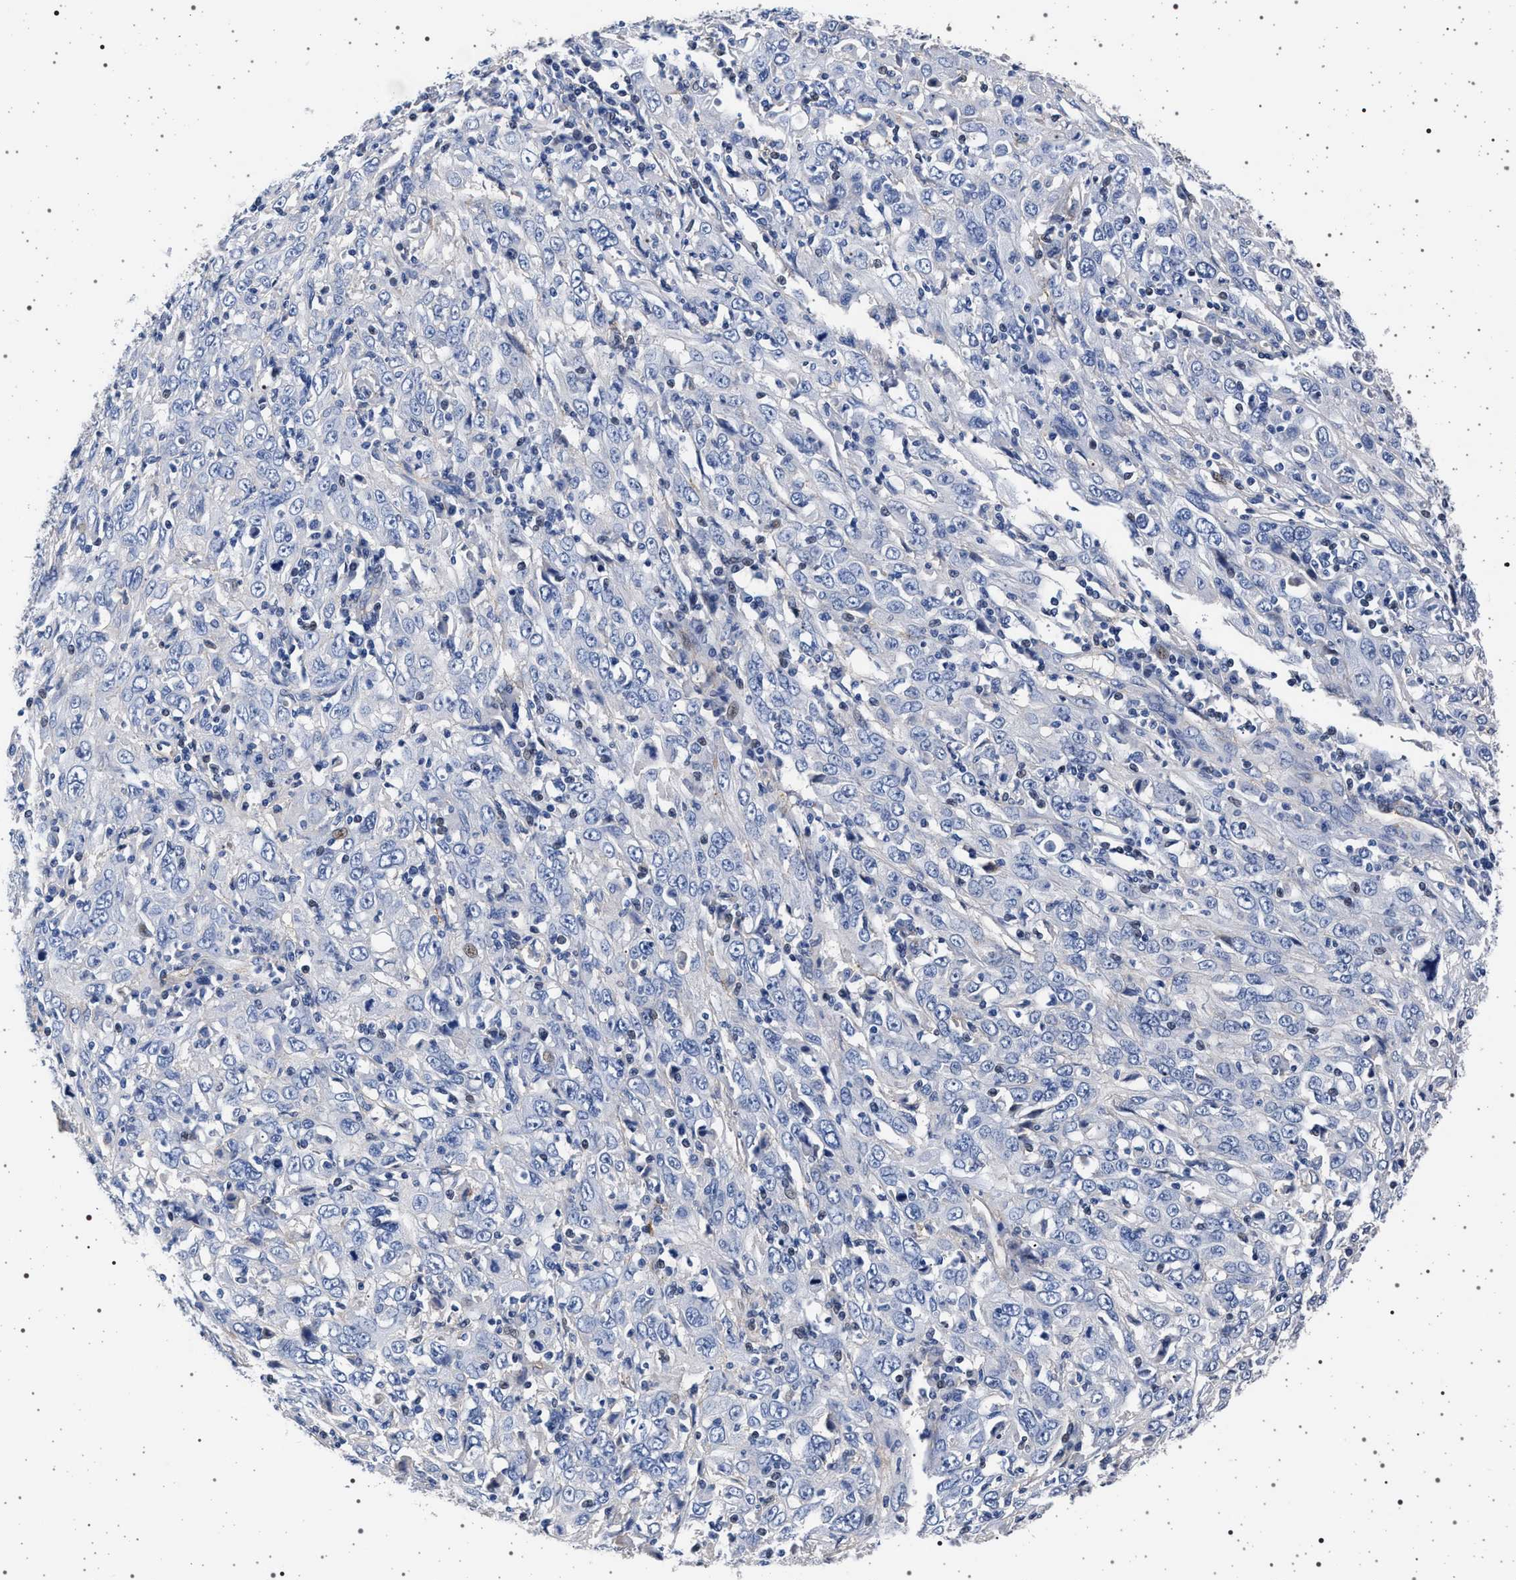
{"staining": {"intensity": "negative", "quantity": "none", "location": "none"}, "tissue": "cervical cancer", "cell_type": "Tumor cells", "image_type": "cancer", "snomed": [{"axis": "morphology", "description": "Squamous cell carcinoma, NOS"}, {"axis": "topography", "description": "Cervix"}], "caption": "Immunohistochemistry histopathology image of neoplastic tissue: human cervical cancer (squamous cell carcinoma) stained with DAB exhibits no significant protein expression in tumor cells. (DAB IHC, high magnification).", "gene": "SLC9A1", "patient": {"sex": "female", "age": 46}}